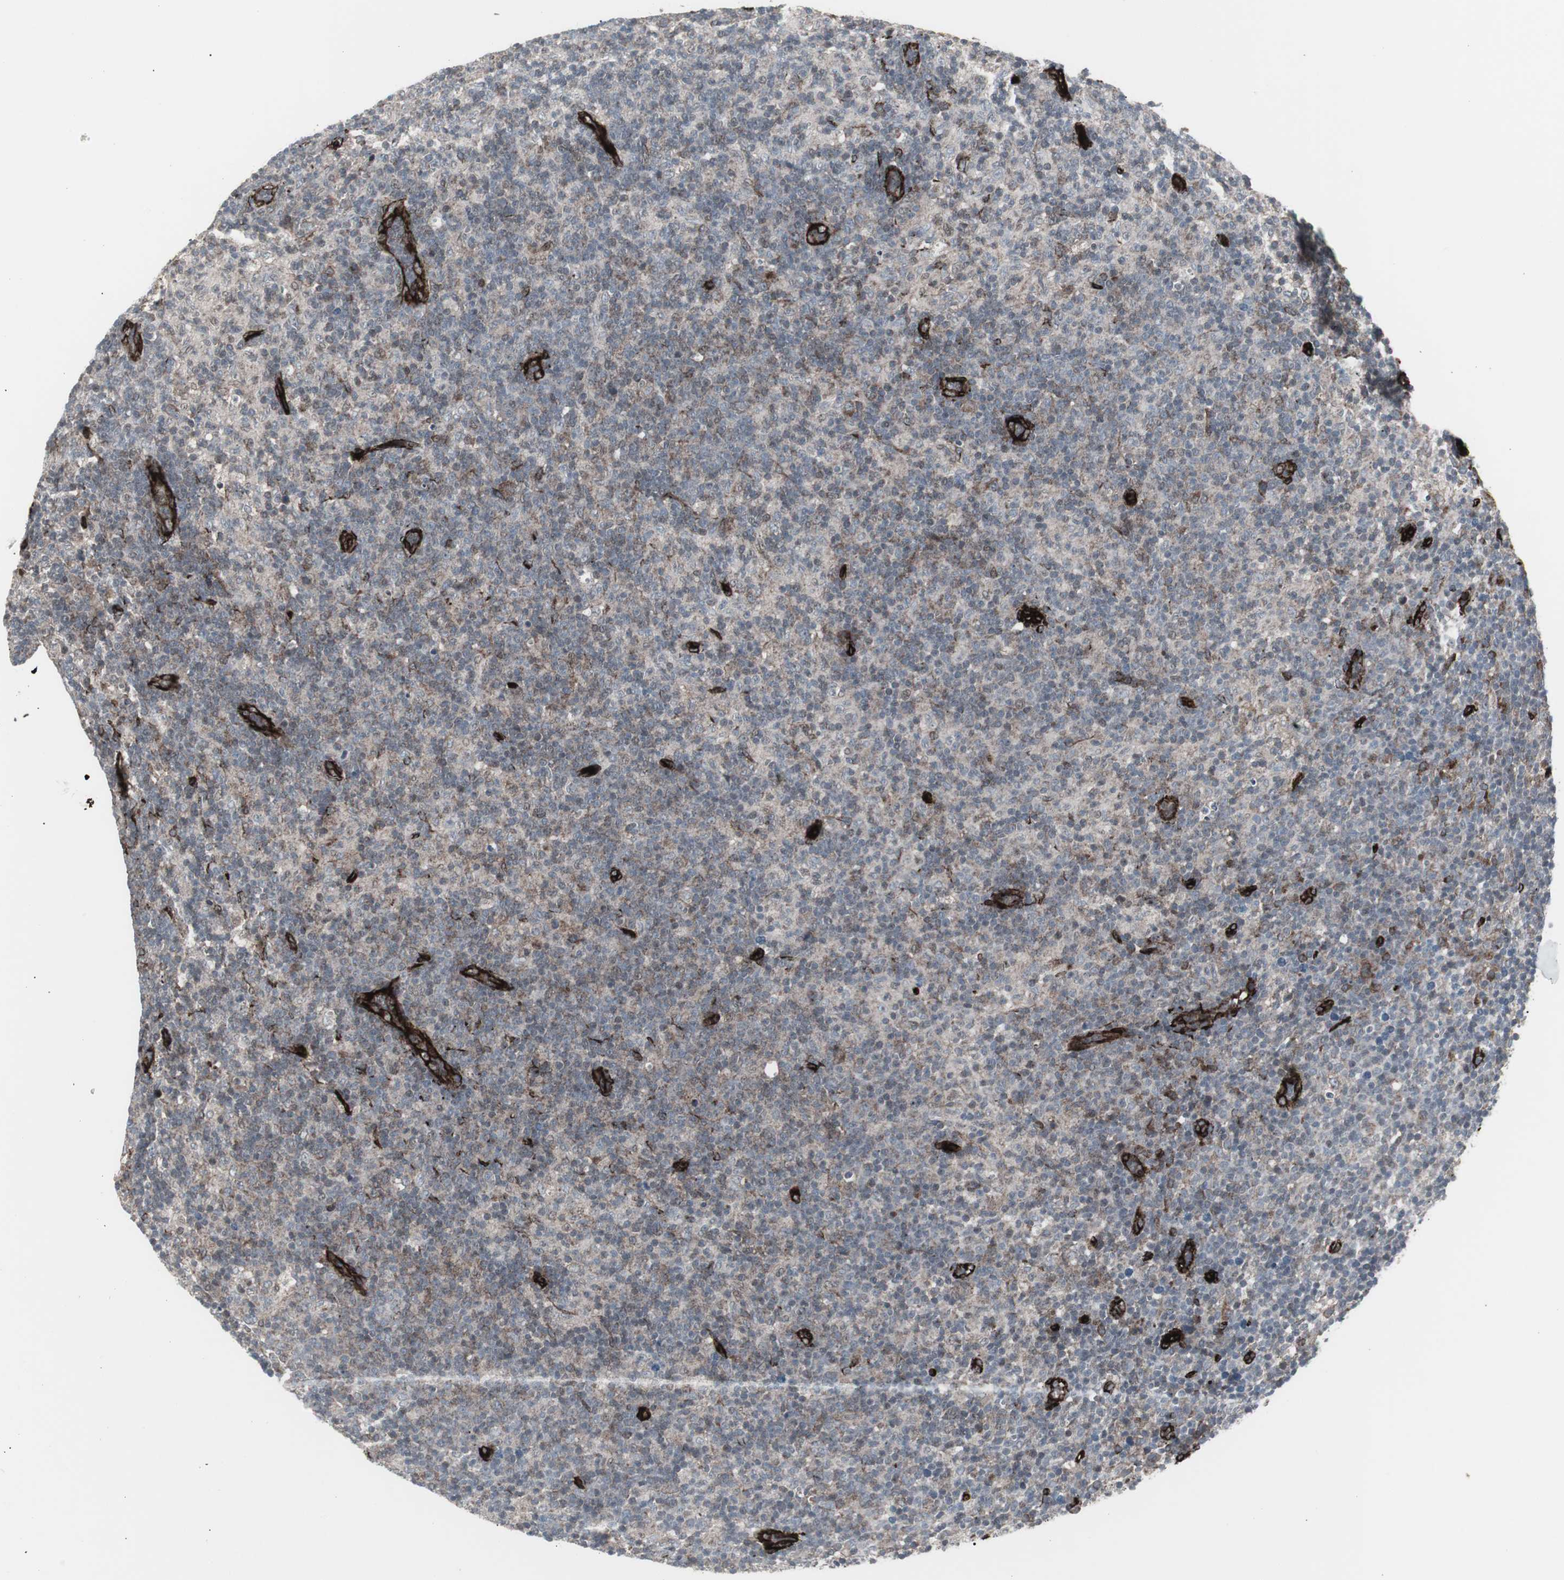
{"staining": {"intensity": "weak", "quantity": "25%-75%", "location": "cytoplasmic/membranous"}, "tissue": "lymph node", "cell_type": "Germinal center cells", "image_type": "normal", "snomed": [{"axis": "morphology", "description": "Normal tissue, NOS"}, {"axis": "morphology", "description": "Inflammation, NOS"}, {"axis": "topography", "description": "Lymph node"}], "caption": "A photomicrograph showing weak cytoplasmic/membranous staining in approximately 25%-75% of germinal center cells in benign lymph node, as visualized by brown immunohistochemical staining.", "gene": "PDGFA", "patient": {"sex": "male", "age": 55}}